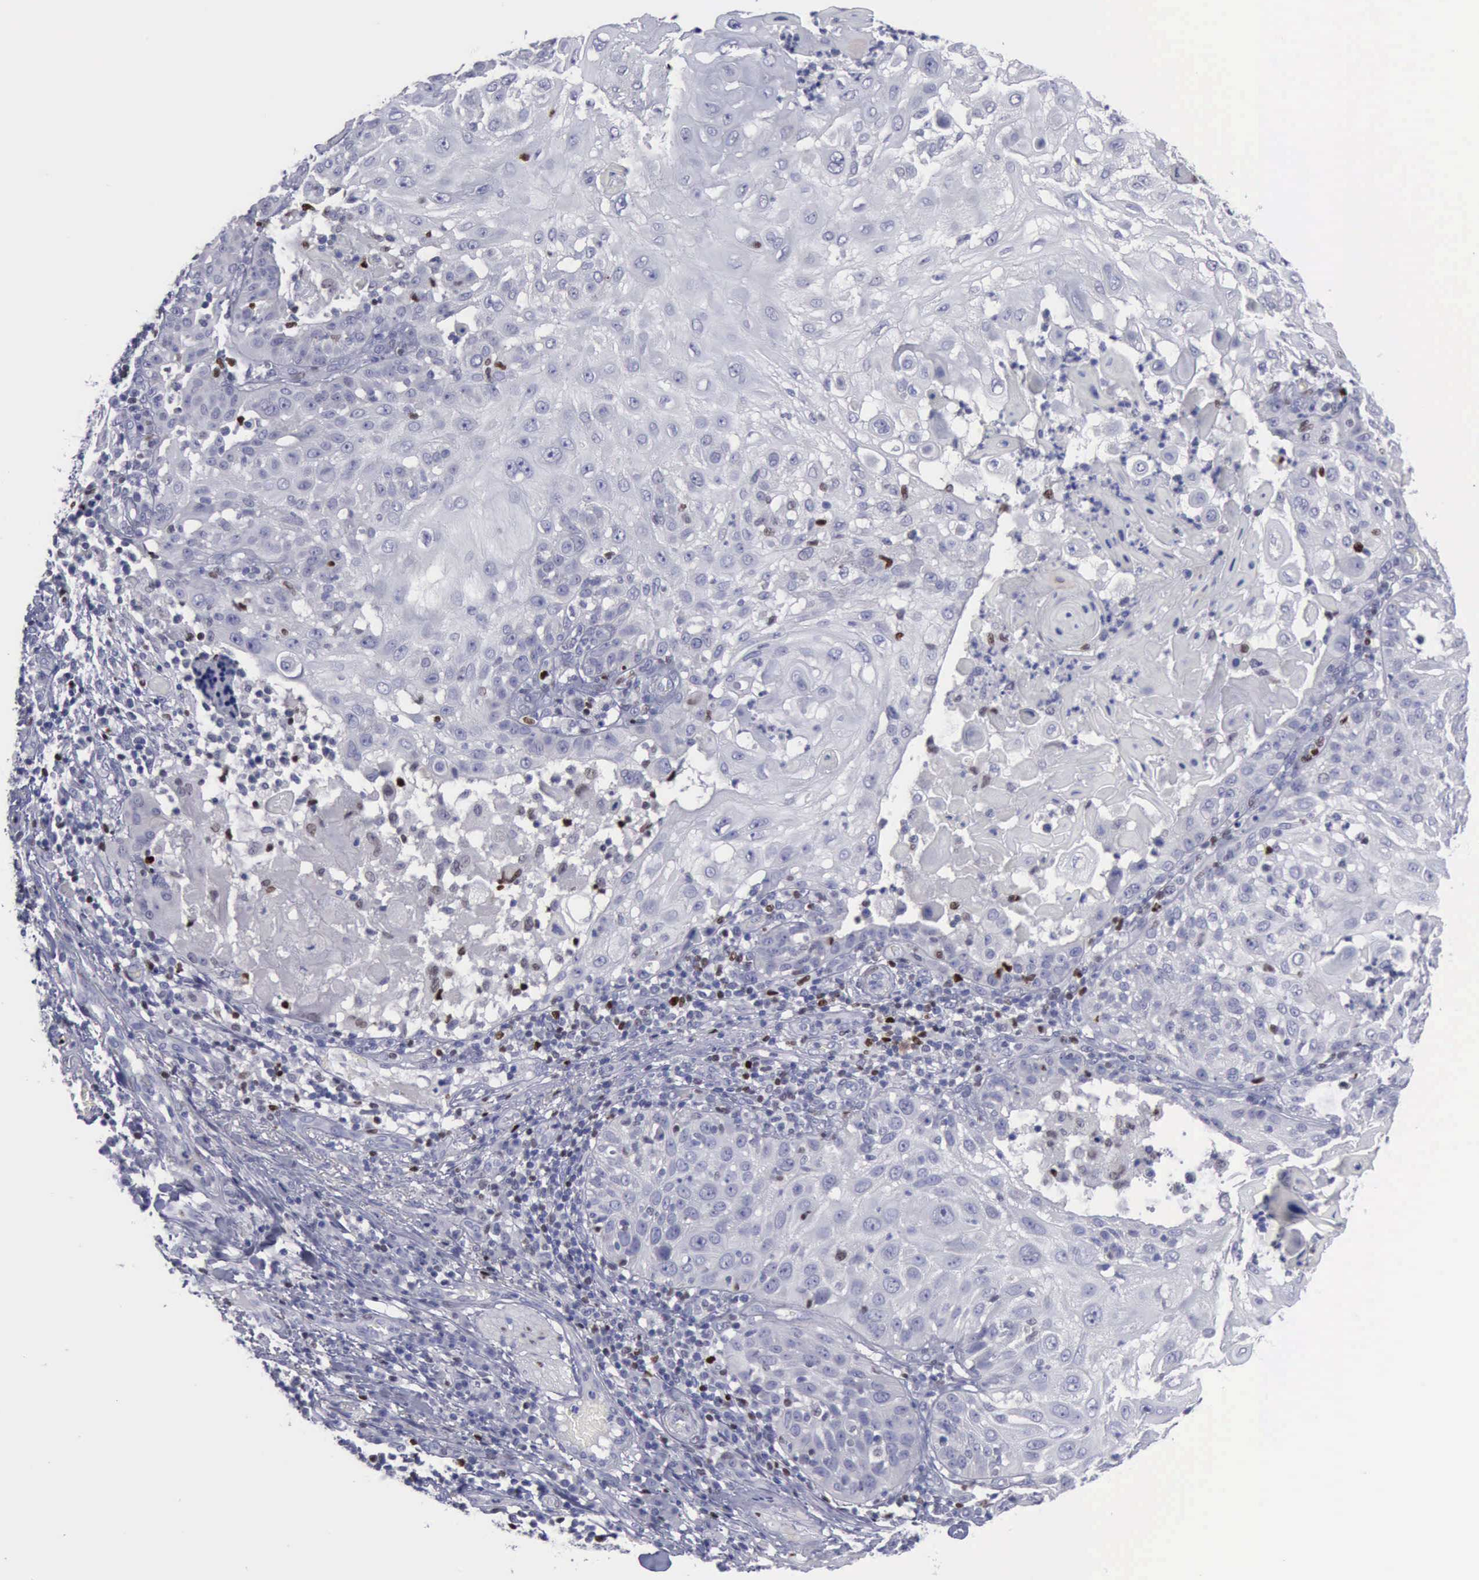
{"staining": {"intensity": "negative", "quantity": "none", "location": "none"}, "tissue": "skin cancer", "cell_type": "Tumor cells", "image_type": "cancer", "snomed": [{"axis": "morphology", "description": "Squamous cell carcinoma, NOS"}, {"axis": "topography", "description": "Skin"}], "caption": "Immunohistochemical staining of skin cancer (squamous cell carcinoma) shows no significant expression in tumor cells.", "gene": "SATB2", "patient": {"sex": "female", "age": 89}}